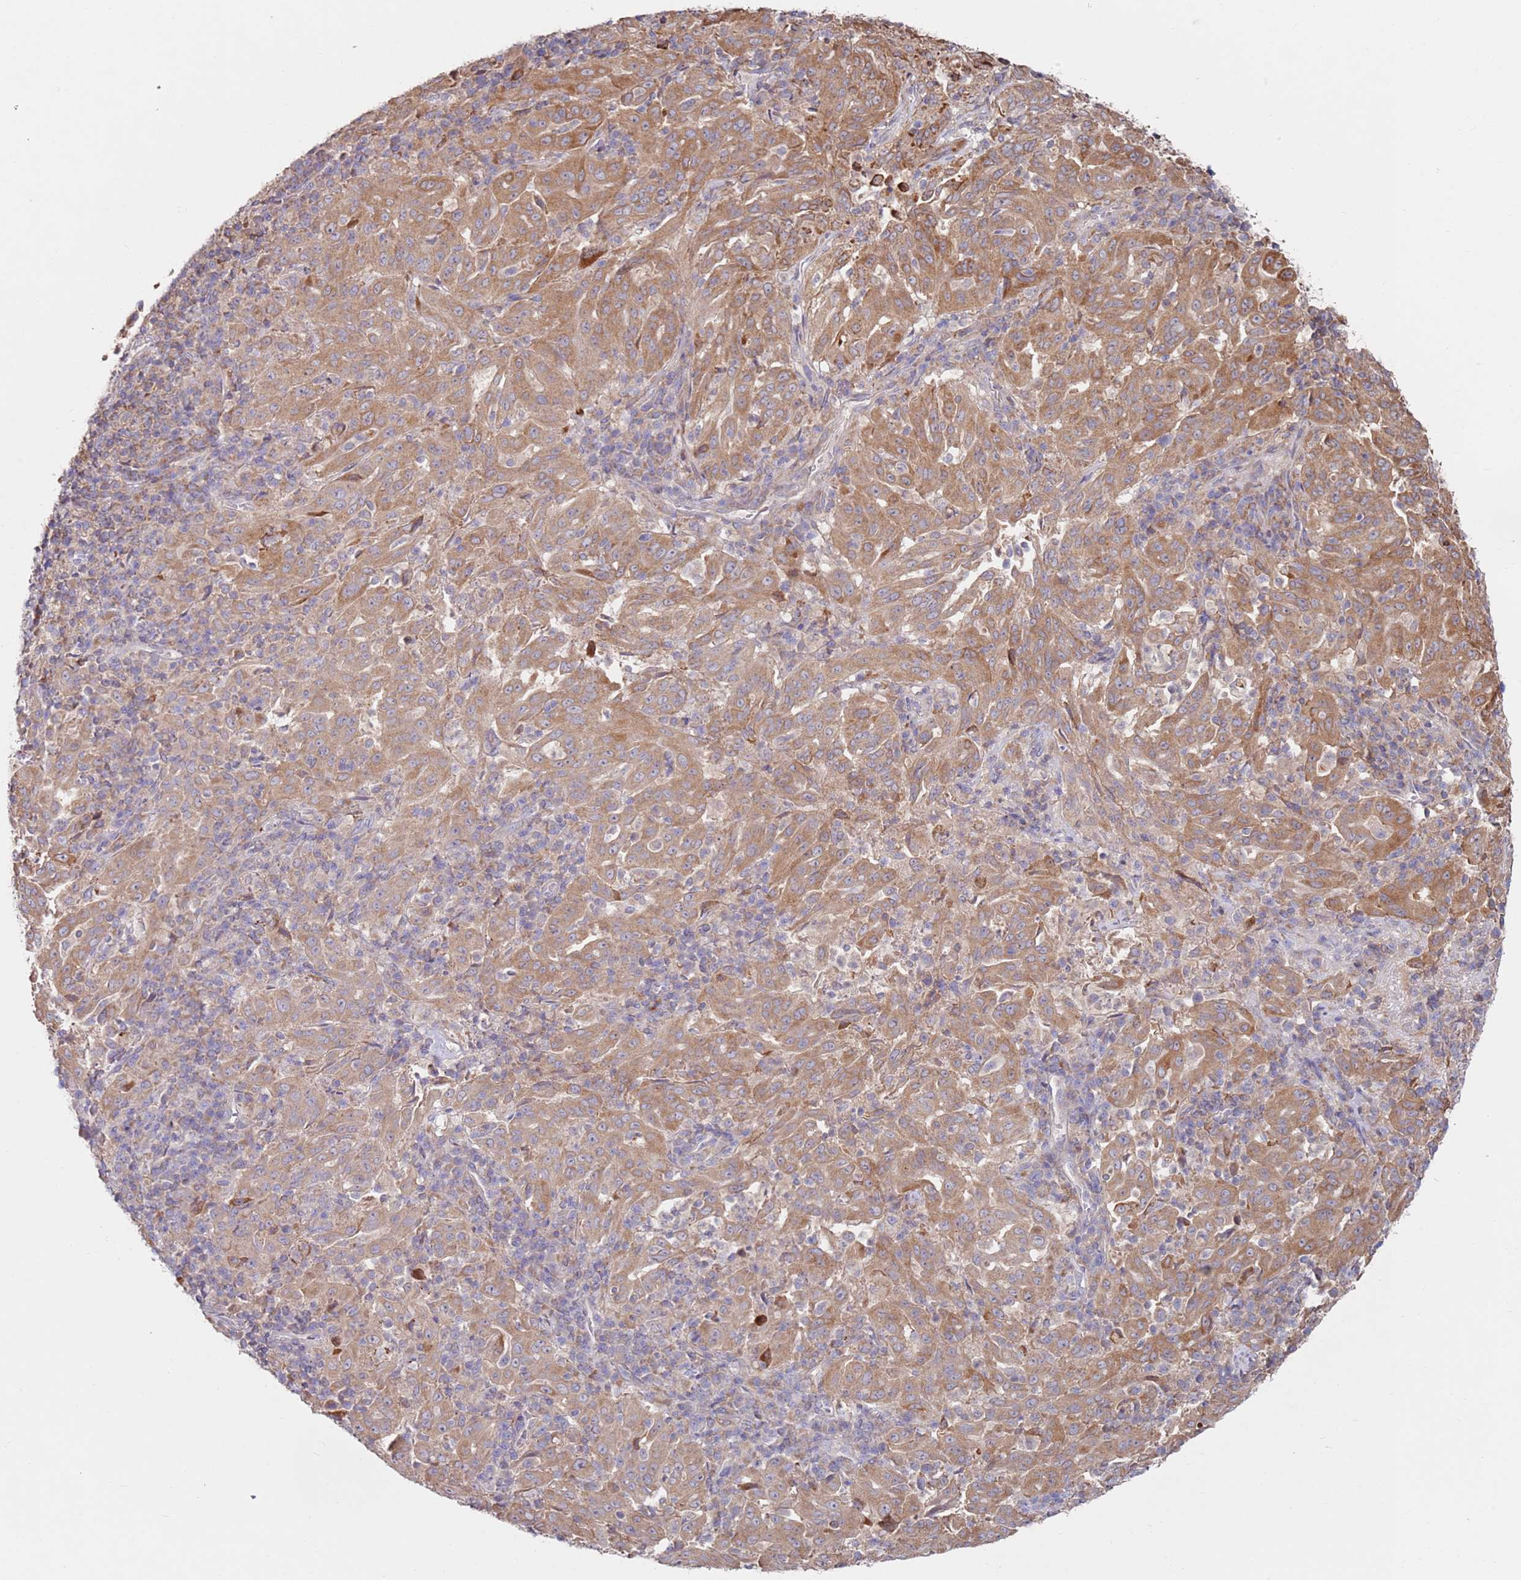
{"staining": {"intensity": "moderate", "quantity": ">75%", "location": "cytoplasmic/membranous"}, "tissue": "pancreatic cancer", "cell_type": "Tumor cells", "image_type": "cancer", "snomed": [{"axis": "morphology", "description": "Adenocarcinoma, NOS"}, {"axis": "topography", "description": "Pancreas"}], "caption": "DAB (3,3'-diaminobenzidine) immunohistochemical staining of human pancreatic cancer exhibits moderate cytoplasmic/membranous protein staining in approximately >75% of tumor cells. (IHC, brightfield microscopy, high magnification).", "gene": "CNOT9", "patient": {"sex": "male", "age": 63}}